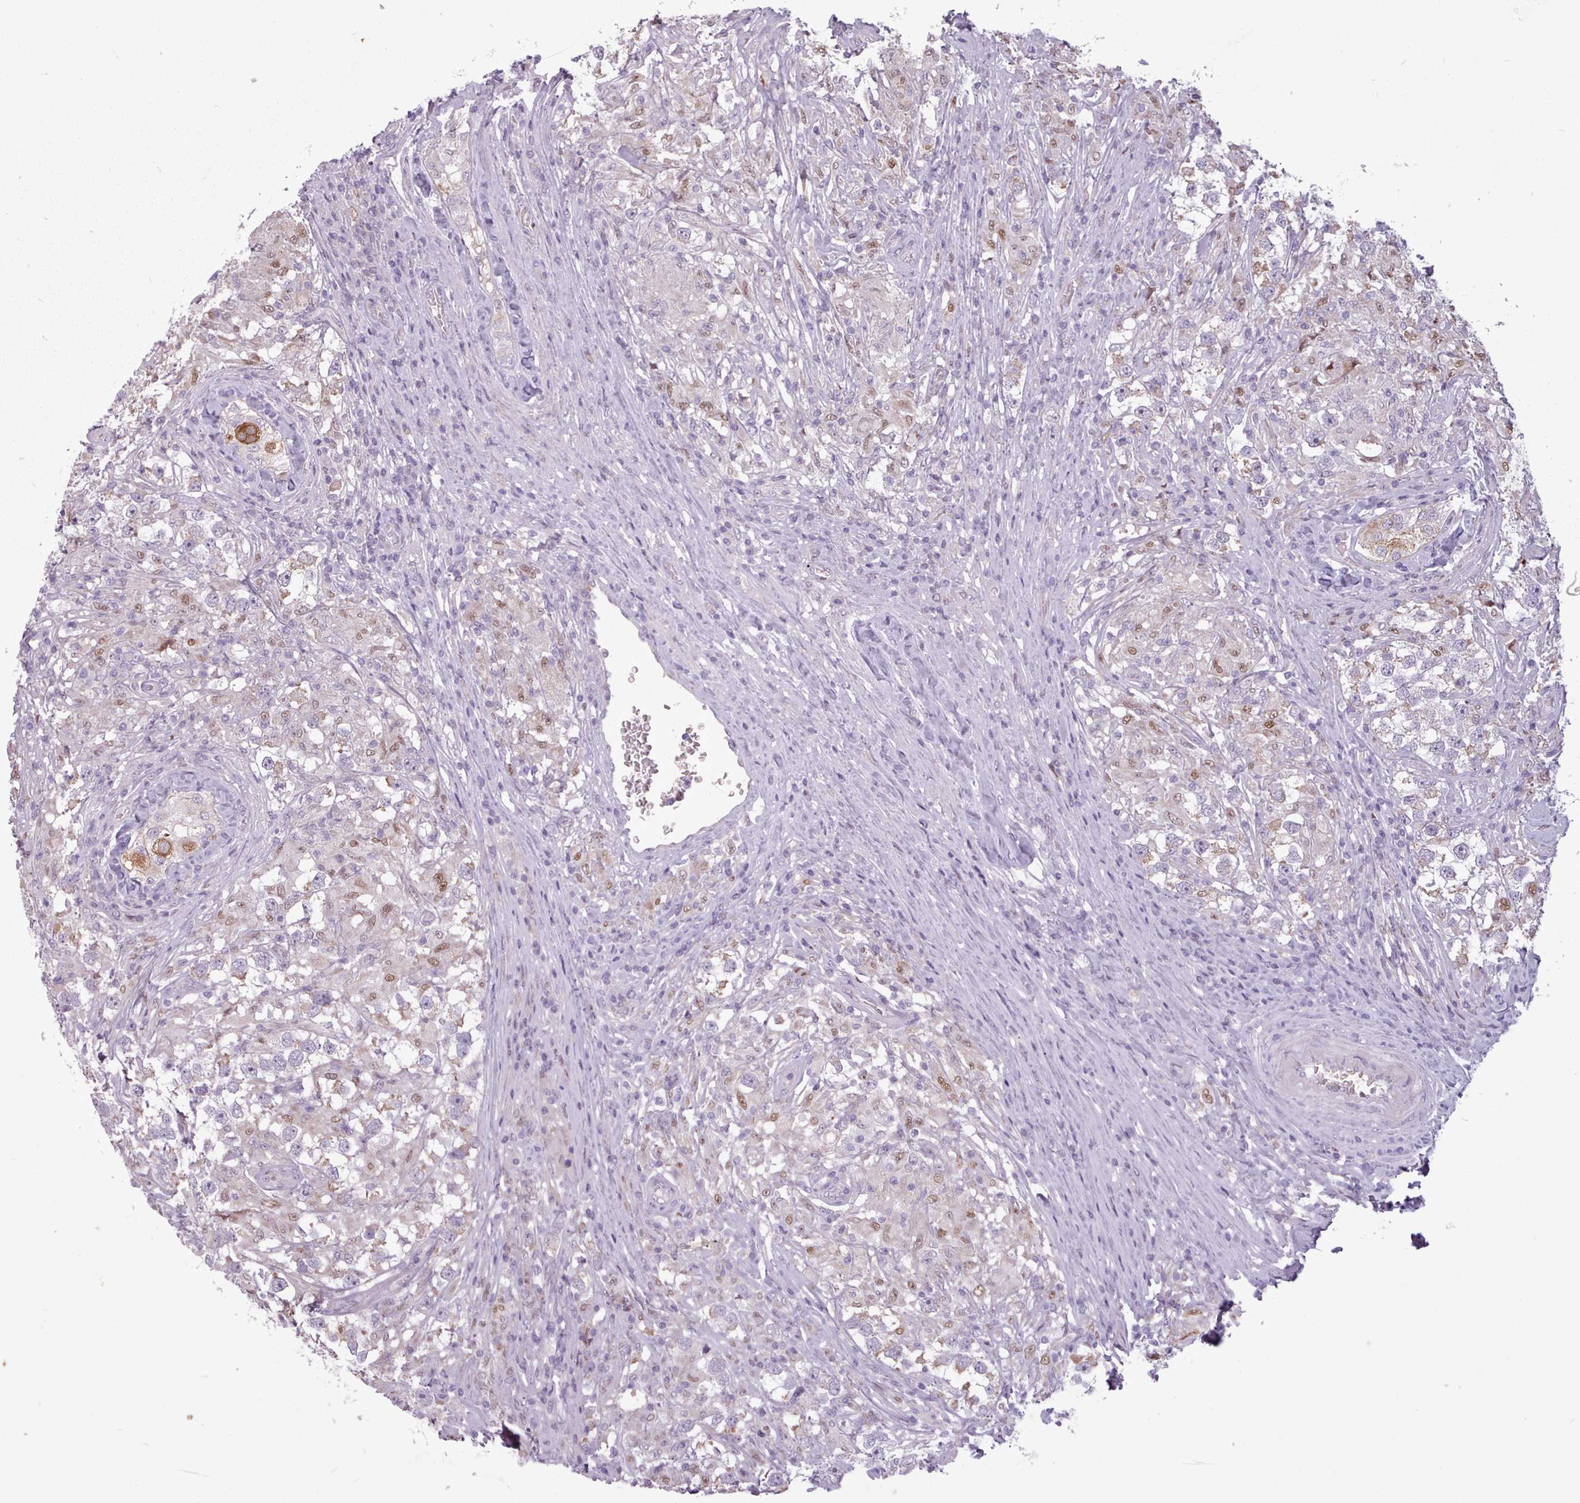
{"staining": {"intensity": "negative", "quantity": "none", "location": "none"}, "tissue": "testis cancer", "cell_type": "Tumor cells", "image_type": "cancer", "snomed": [{"axis": "morphology", "description": "Seminoma, NOS"}, {"axis": "topography", "description": "Testis"}], "caption": "This is an immunohistochemistry (IHC) image of human testis cancer (seminoma). There is no positivity in tumor cells.", "gene": "SLURP1", "patient": {"sex": "male", "age": 46}}